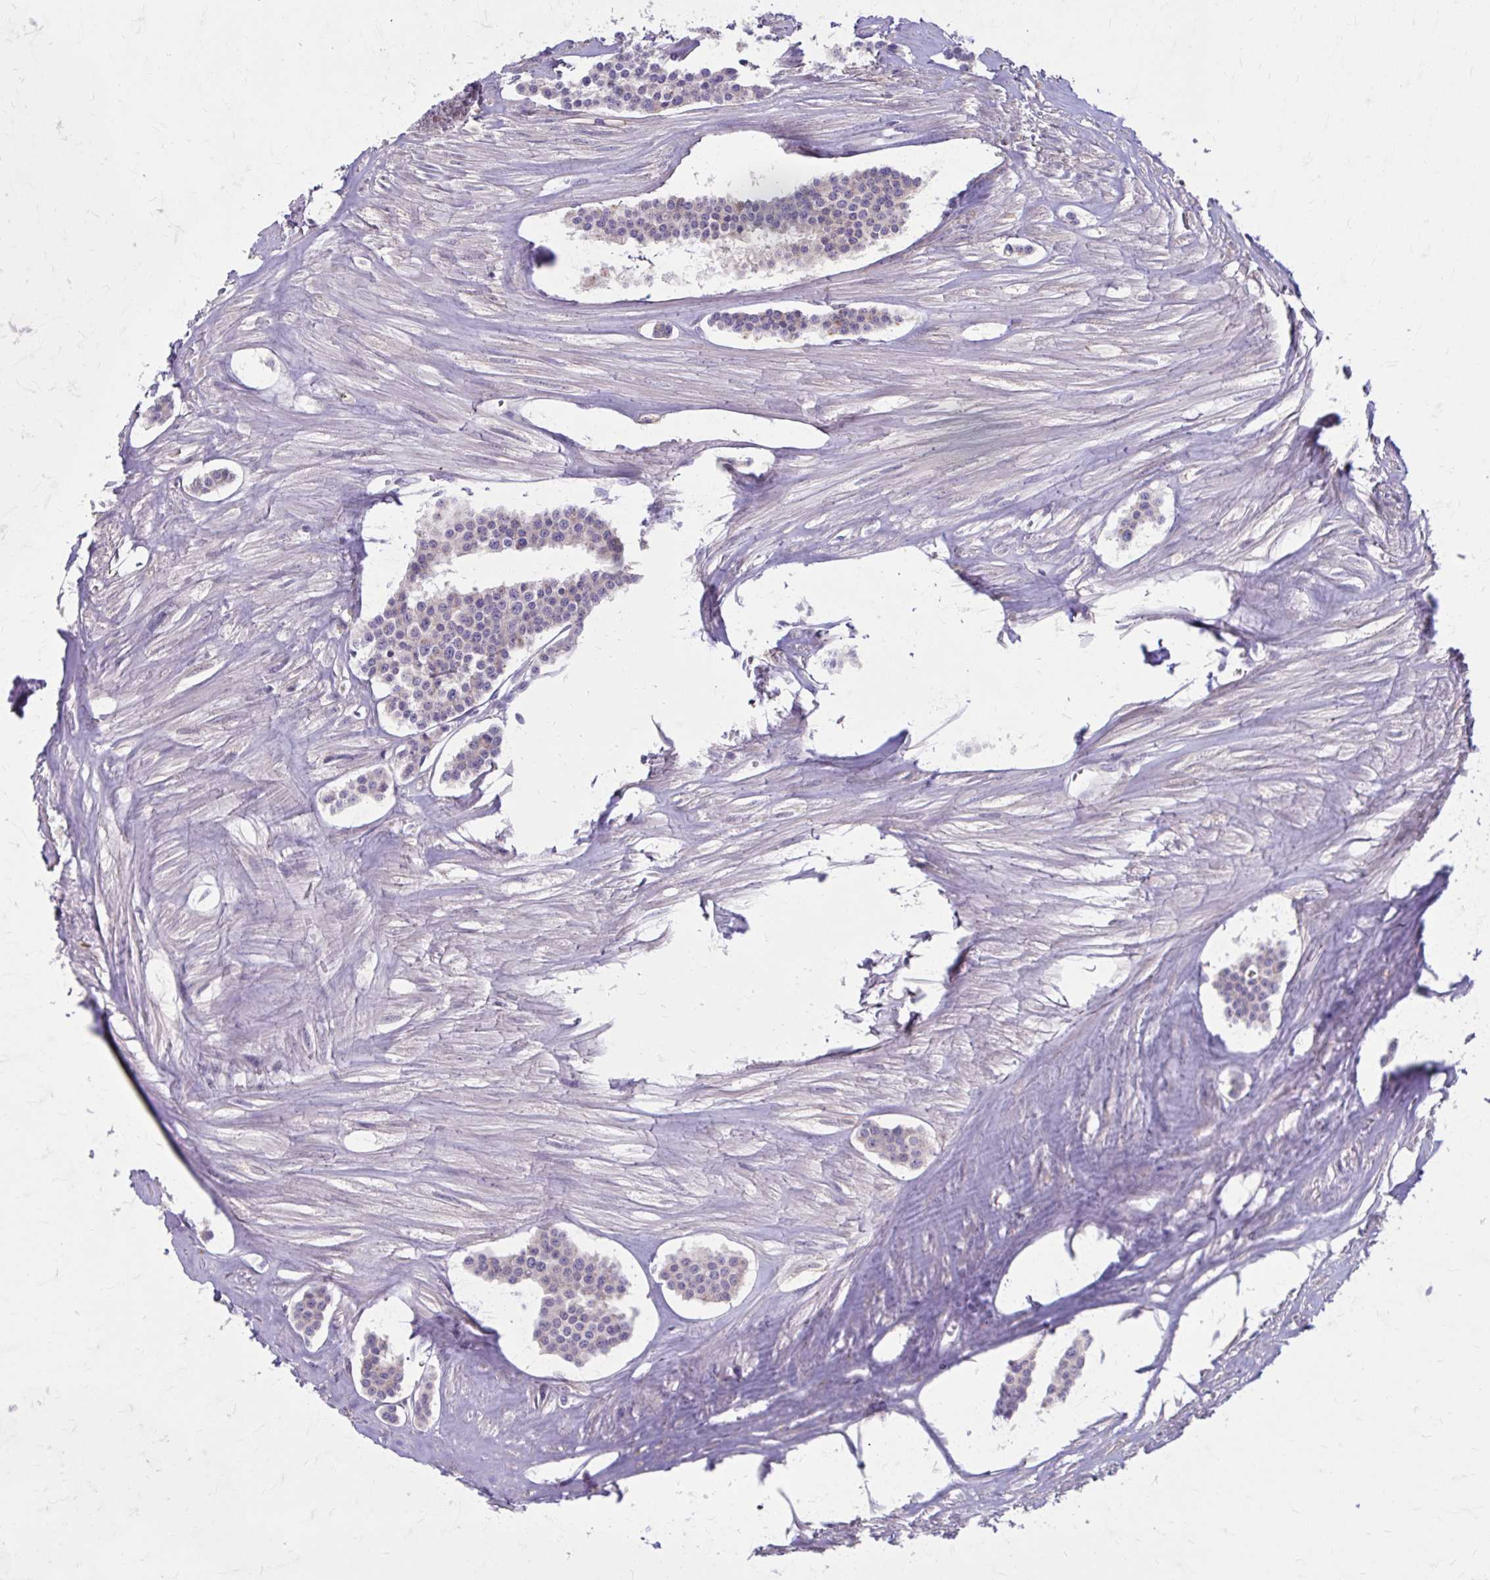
{"staining": {"intensity": "weak", "quantity": "25%-75%", "location": "cytoplasmic/membranous"}, "tissue": "carcinoid", "cell_type": "Tumor cells", "image_type": "cancer", "snomed": [{"axis": "morphology", "description": "Carcinoid, malignant, NOS"}, {"axis": "topography", "description": "Small intestine"}], "caption": "Malignant carcinoid stained for a protein demonstrates weak cytoplasmic/membranous positivity in tumor cells.", "gene": "CHST3", "patient": {"sex": "male", "age": 60}}